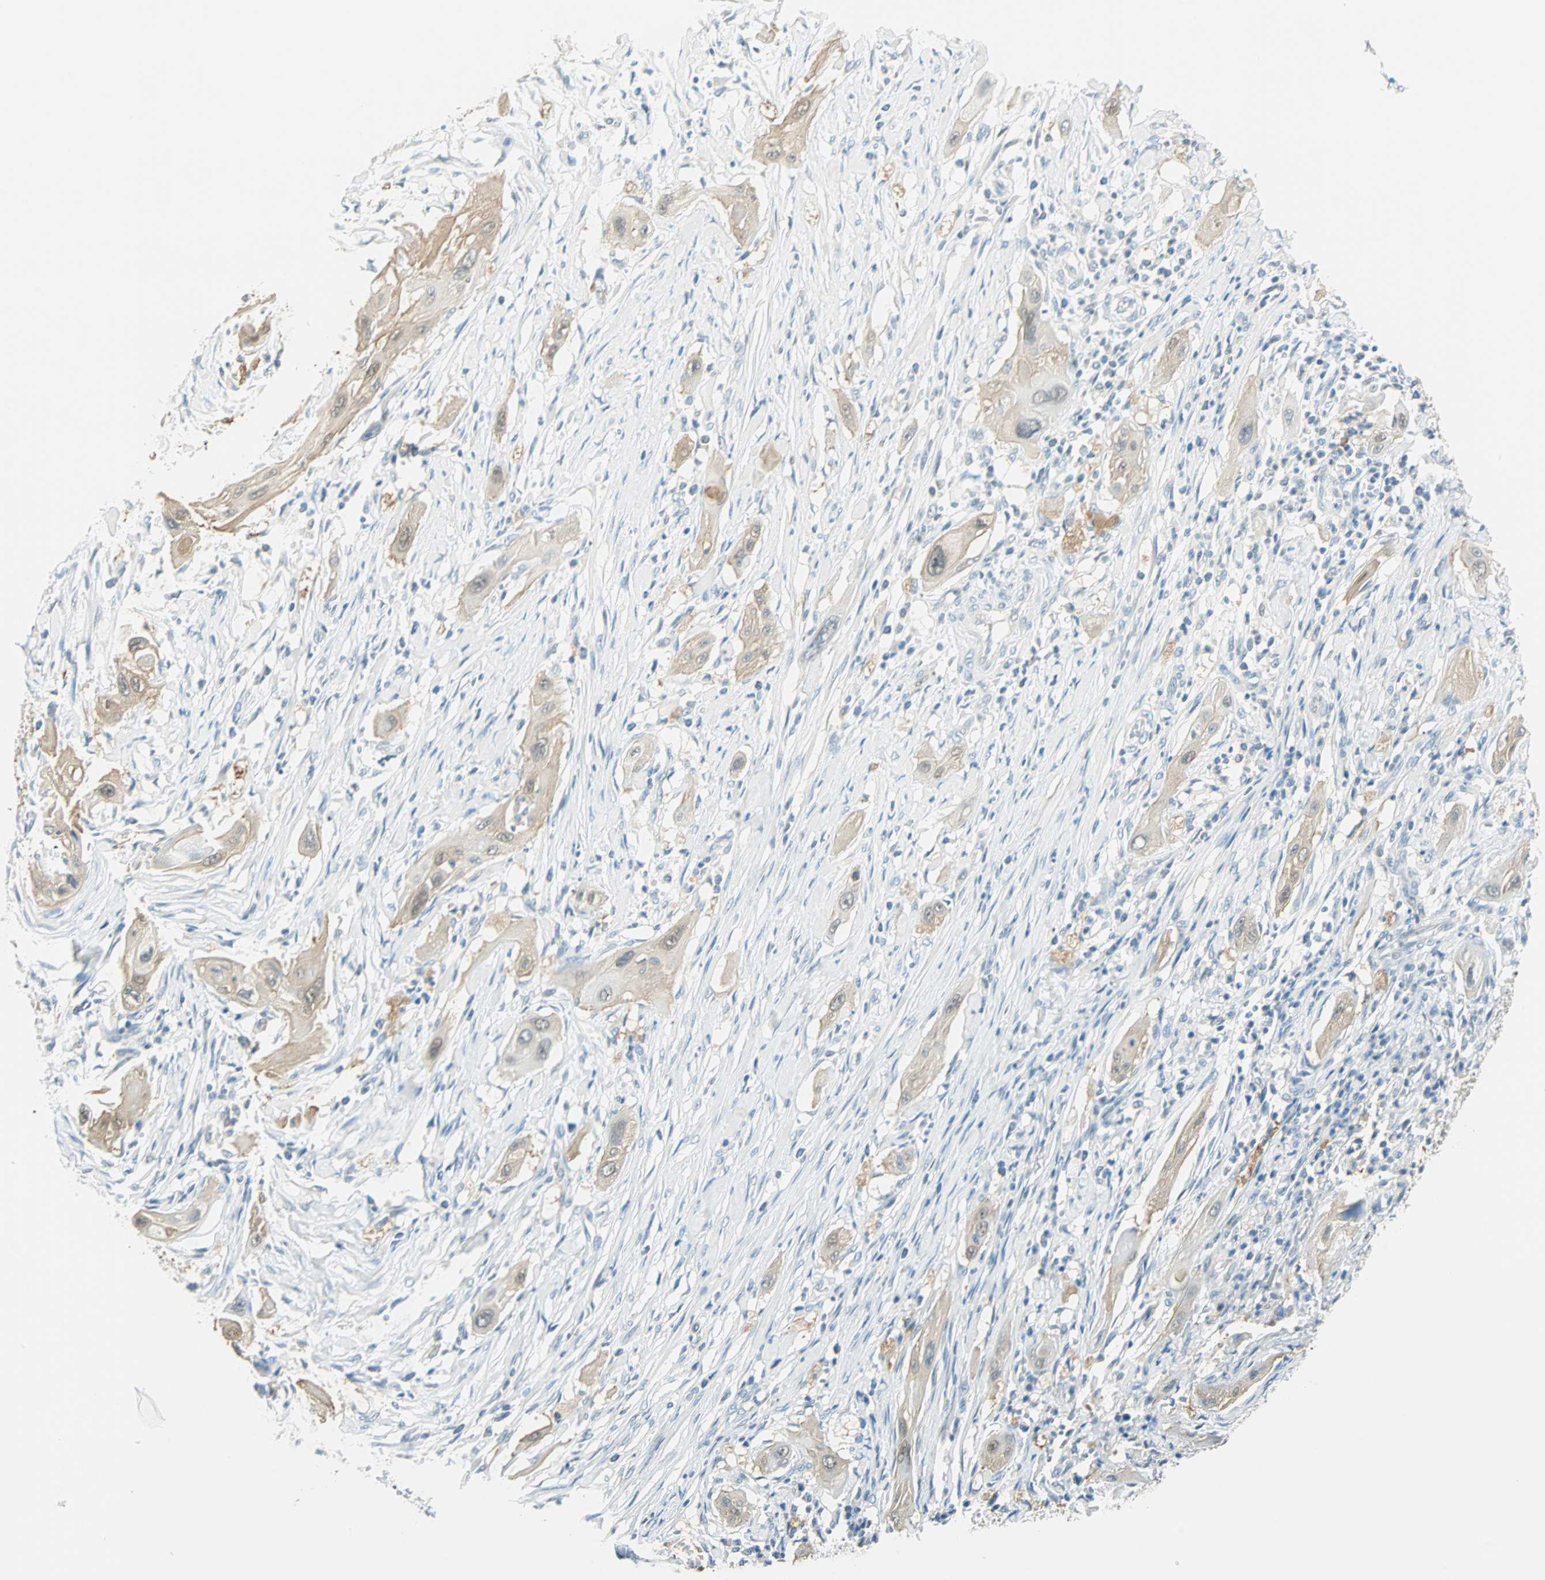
{"staining": {"intensity": "moderate", "quantity": ">75%", "location": "cytoplasmic/membranous,nuclear"}, "tissue": "lung cancer", "cell_type": "Tumor cells", "image_type": "cancer", "snomed": [{"axis": "morphology", "description": "Squamous cell carcinoma, NOS"}, {"axis": "topography", "description": "Lung"}], "caption": "Immunohistochemical staining of lung cancer reveals medium levels of moderate cytoplasmic/membranous and nuclear positivity in about >75% of tumor cells. The protein is stained brown, and the nuclei are stained in blue (DAB IHC with brightfield microscopy, high magnification).", "gene": "S100A1", "patient": {"sex": "female", "age": 47}}